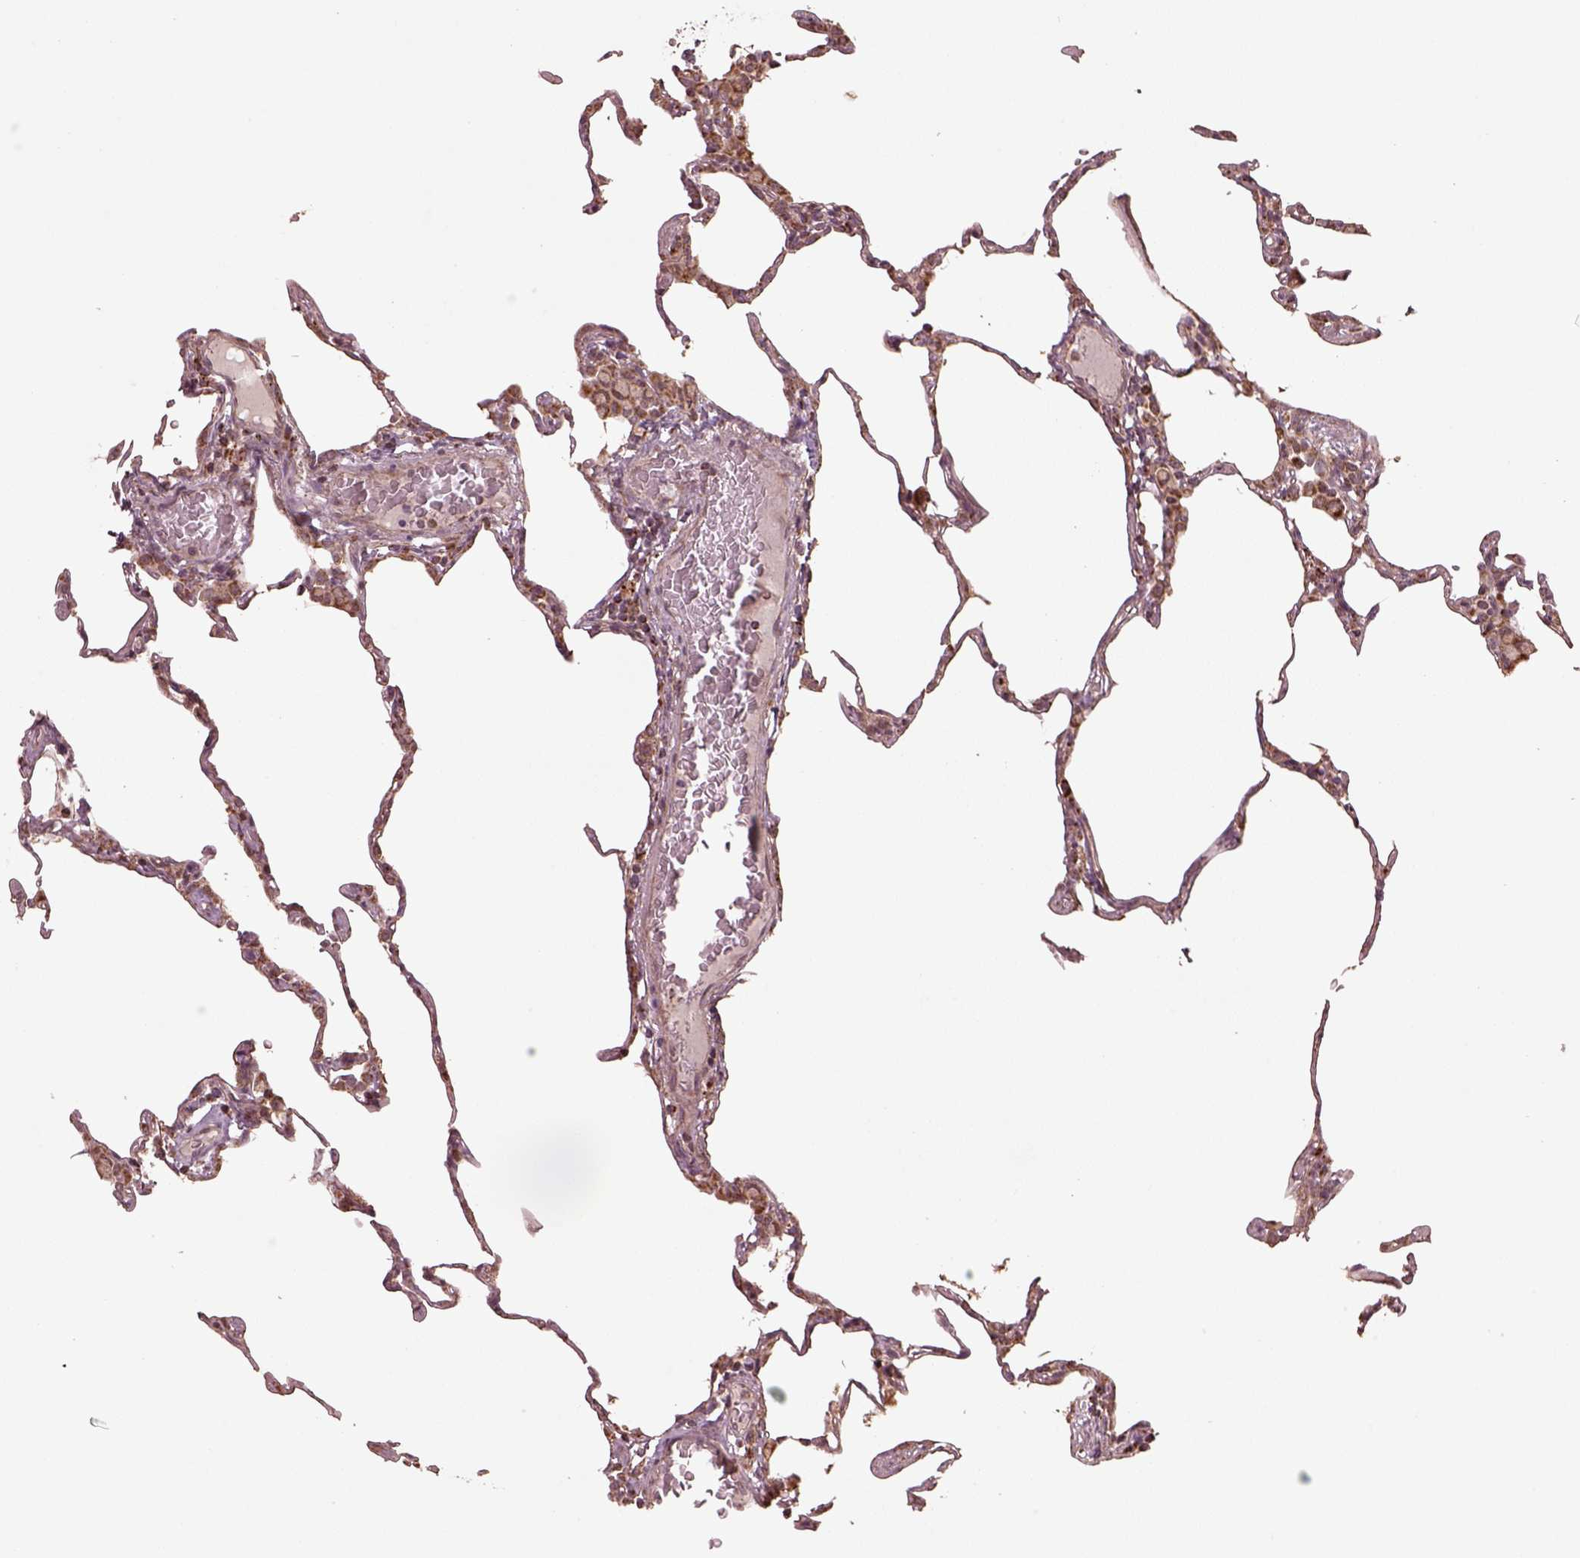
{"staining": {"intensity": "moderate", "quantity": "<25%", "location": "cytoplasmic/membranous"}, "tissue": "lung", "cell_type": "Alveolar cells", "image_type": "normal", "snomed": [{"axis": "morphology", "description": "Normal tissue, NOS"}, {"axis": "topography", "description": "Lung"}], "caption": "Lung stained with a brown dye demonstrates moderate cytoplasmic/membranous positive expression in approximately <25% of alveolar cells.", "gene": "SEL1L3", "patient": {"sex": "female", "age": 57}}